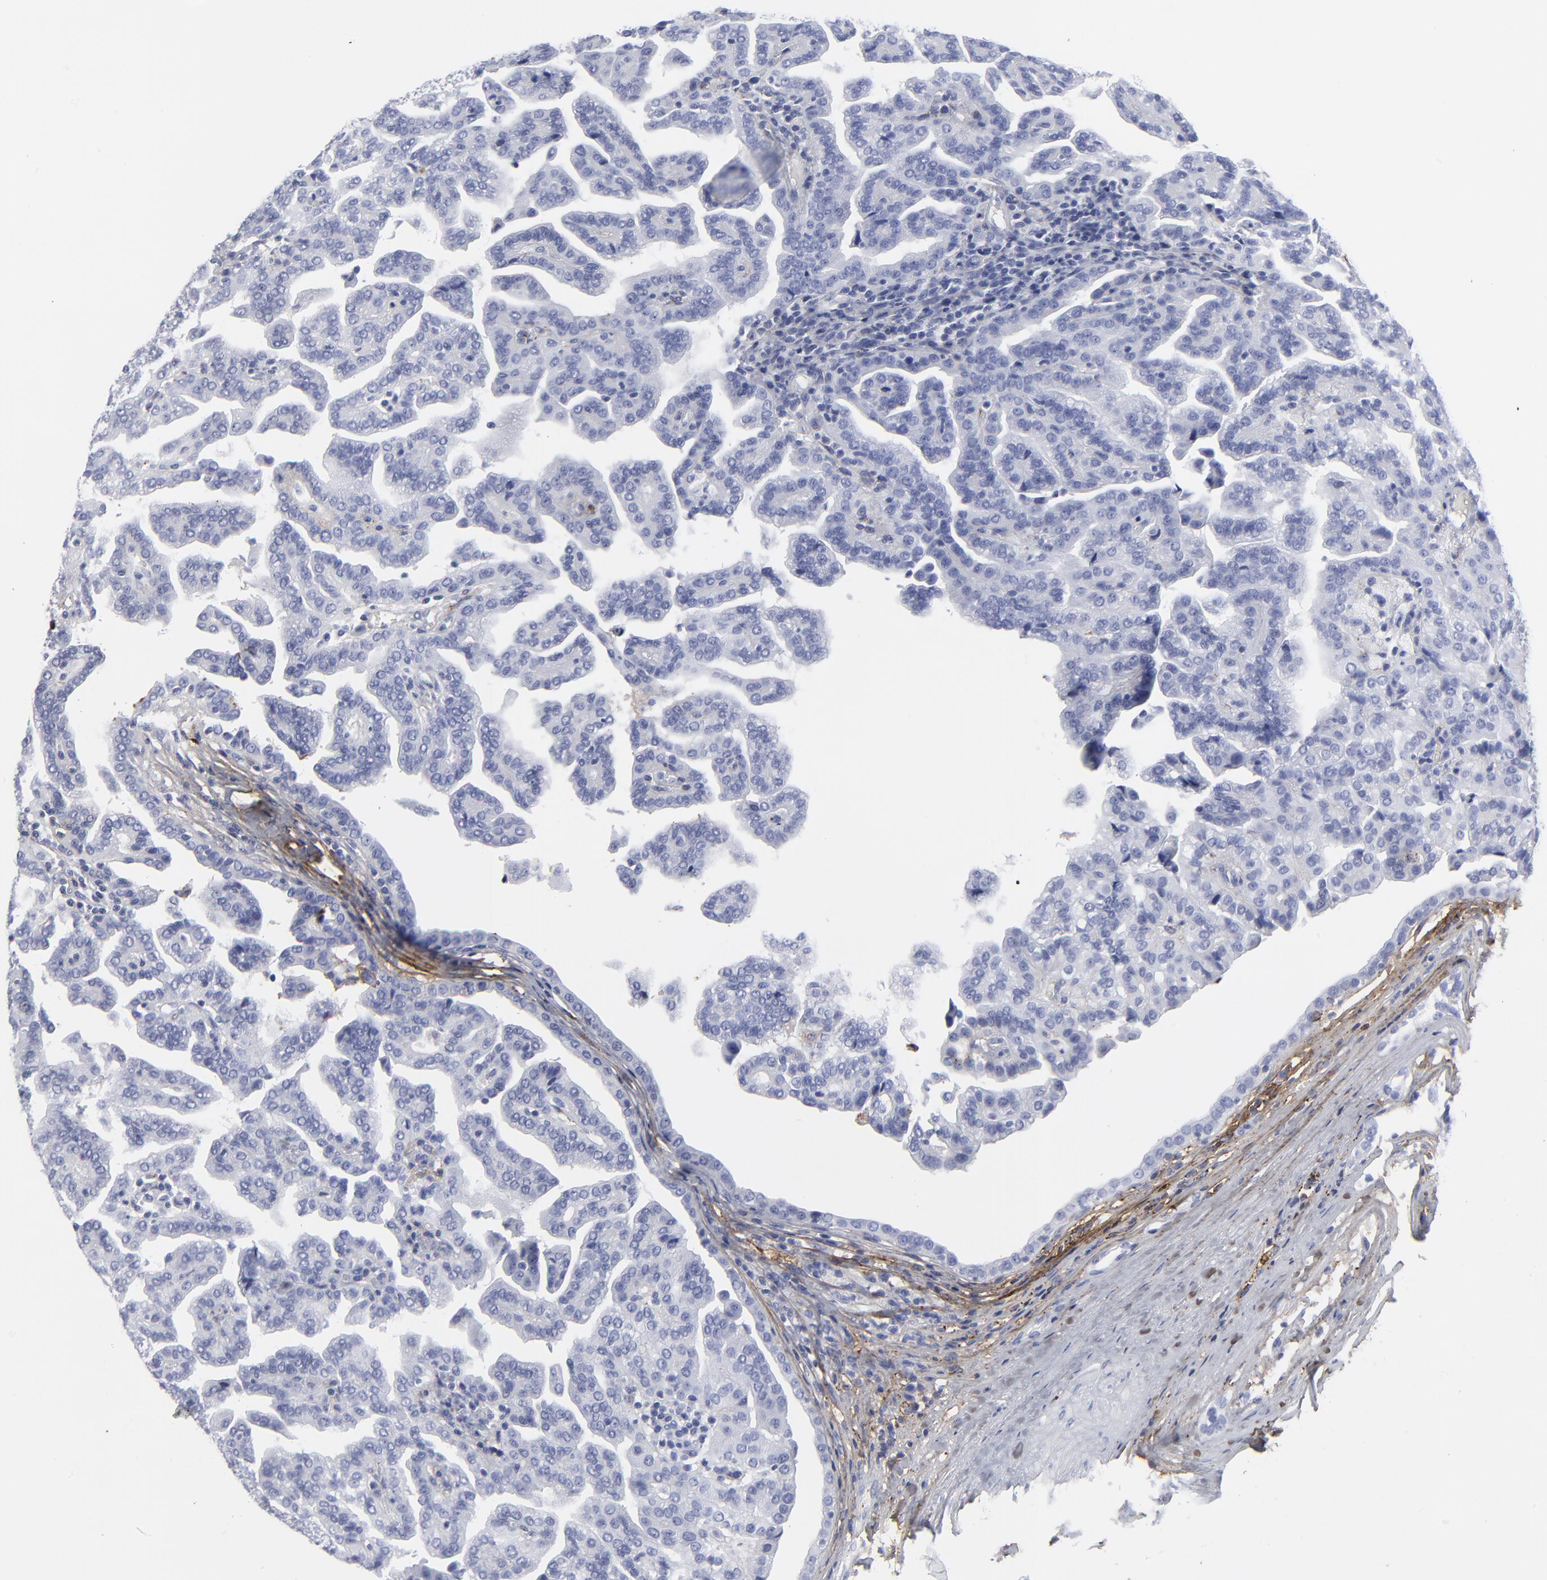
{"staining": {"intensity": "negative", "quantity": "none", "location": "none"}, "tissue": "renal cancer", "cell_type": "Tumor cells", "image_type": "cancer", "snomed": [{"axis": "morphology", "description": "Adenocarcinoma, NOS"}, {"axis": "topography", "description": "Kidney"}], "caption": "Immunohistochemistry of human adenocarcinoma (renal) reveals no expression in tumor cells.", "gene": "DCN", "patient": {"sex": "male", "age": 61}}